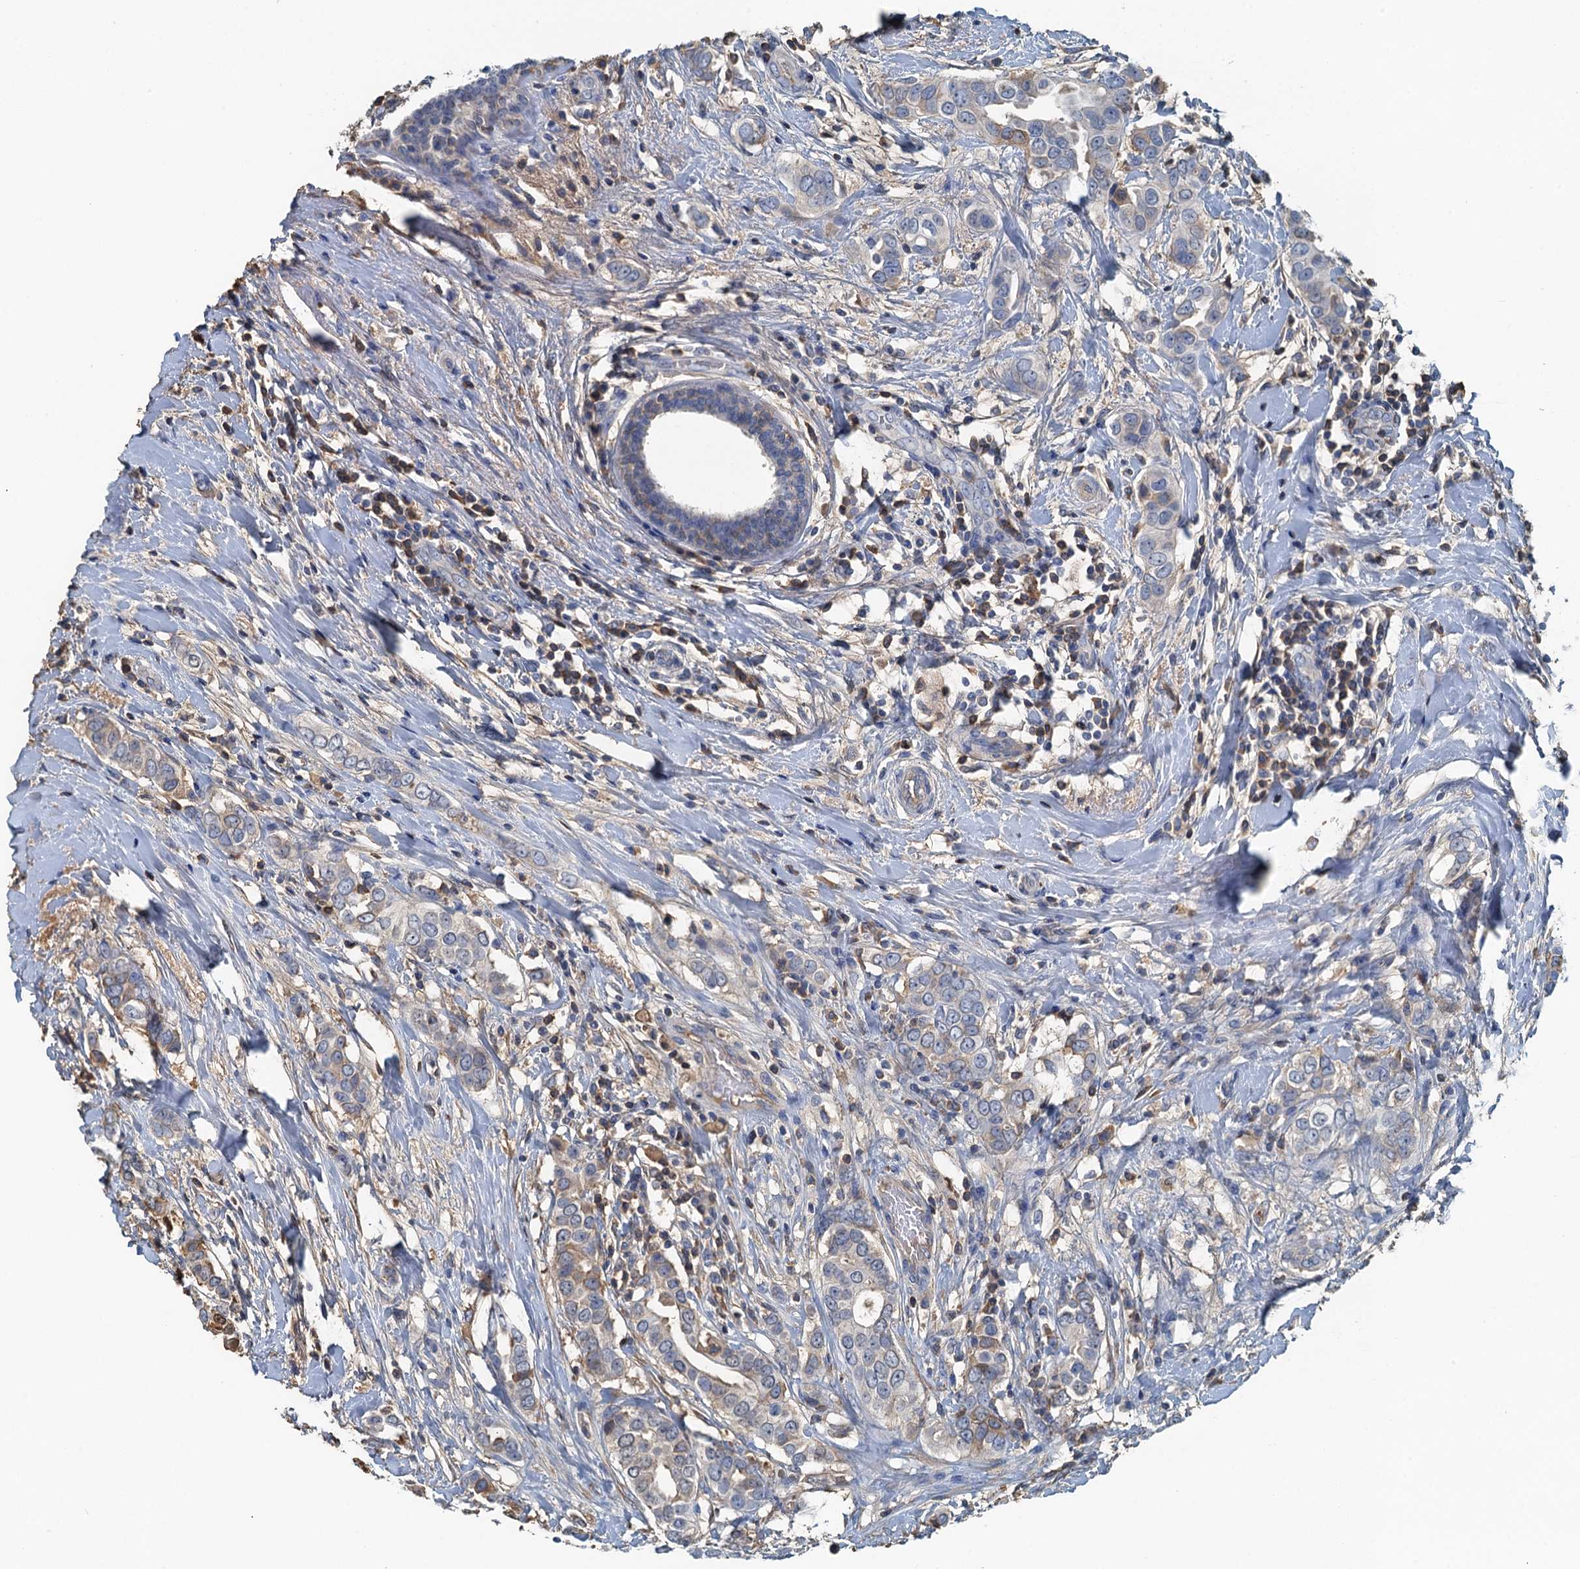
{"staining": {"intensity": "weak", "quantity": "<25%", "location": "cytoplasmic/membranous"}, "tissue": "breast cancer", "cell_type": "Tumor cells", "image_type": "cancer", "snomed": [{"axis": "morphology", "description": "Lobular carcinoma"}, {"axis": "topography", "description": "Breast"}], "caption": "Tumor cells show no significant protein expression in lobular carcinoma (breast). (Stains: DAB immunohistochemistry (IHC) with hematoxylin counter stain, Microscopy: brightfield microscopy at high magnification).", "gene": "LSM14B", "patient": {"sex": "female", "age": 51}}